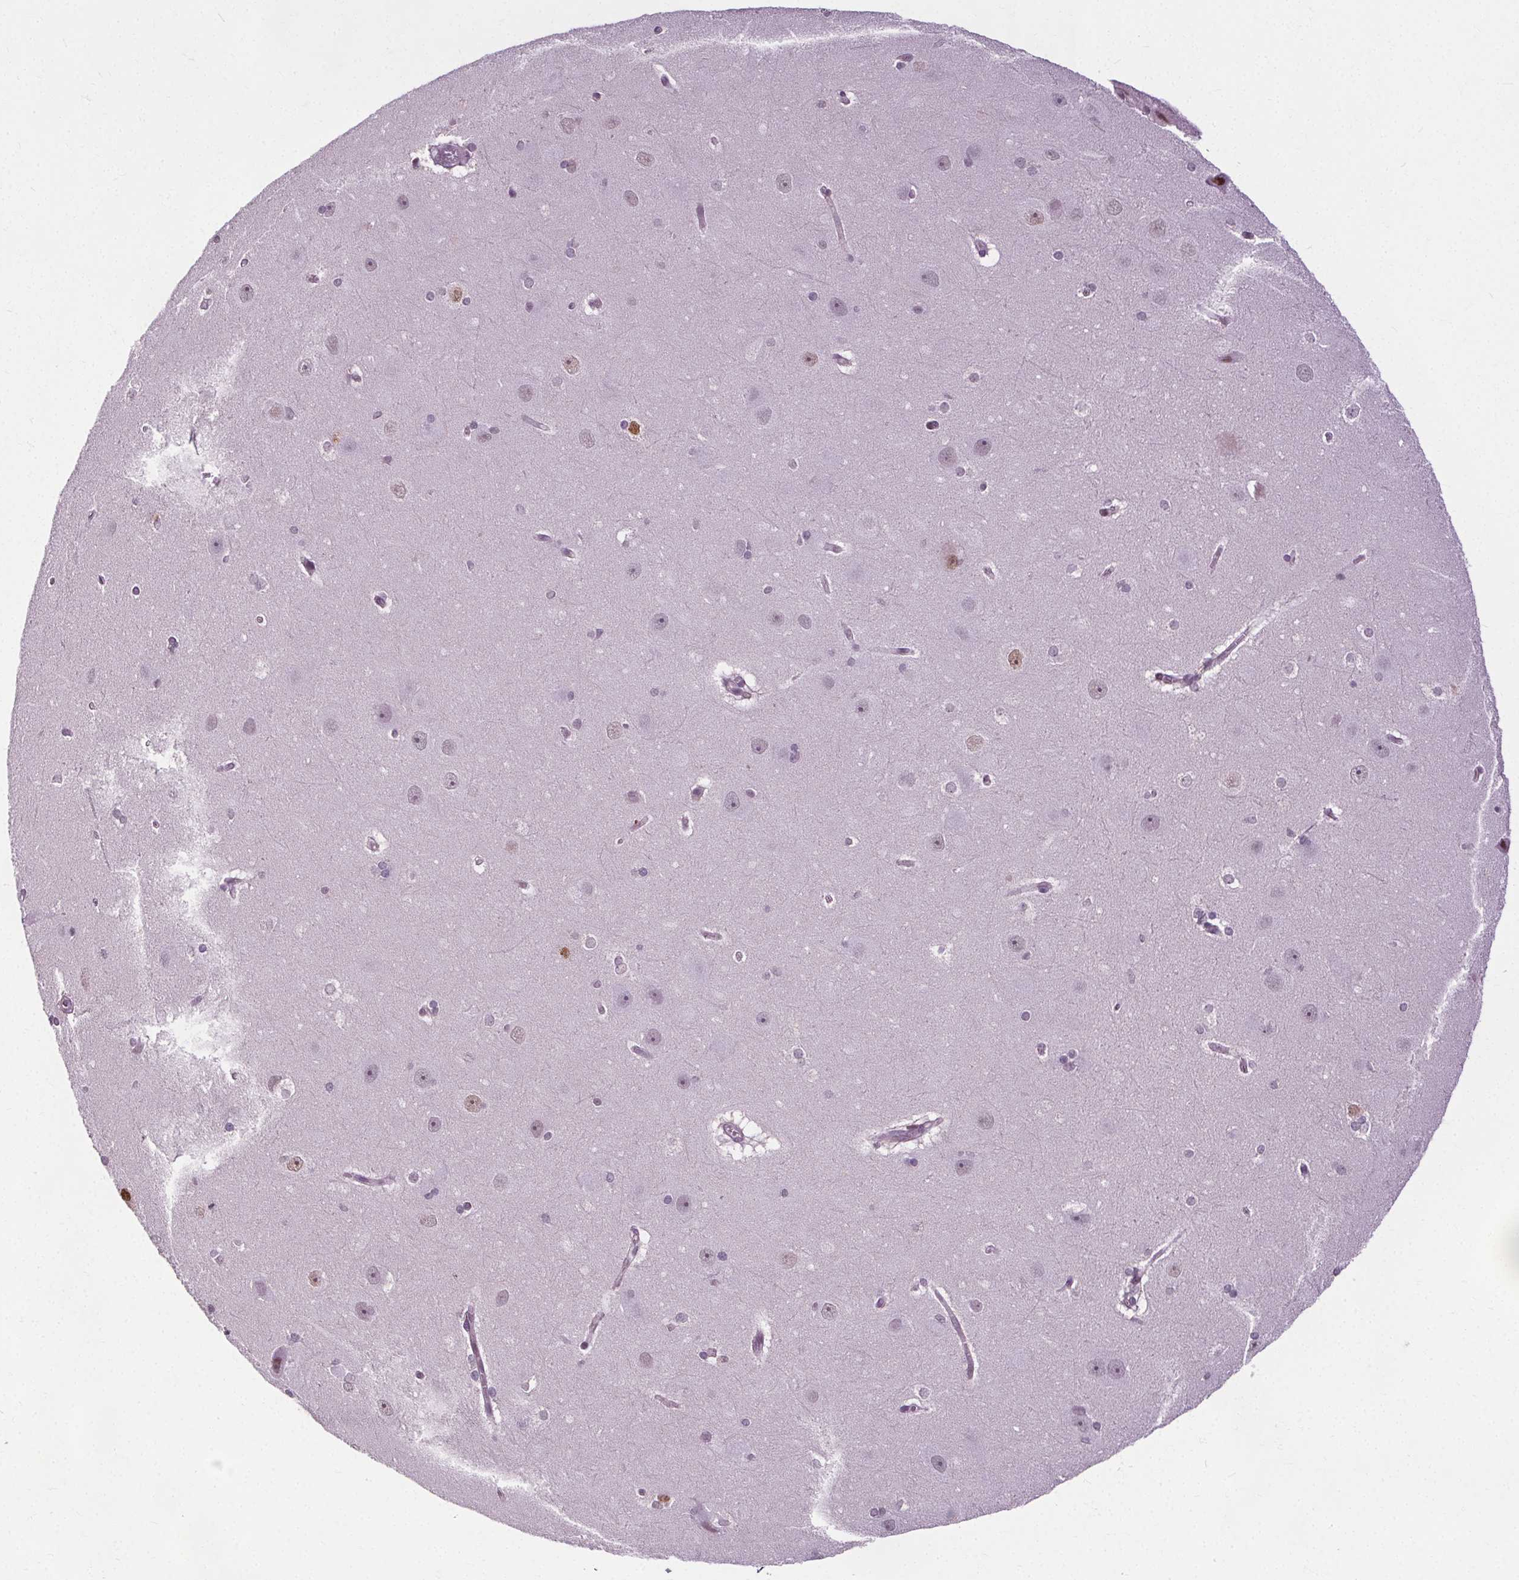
{"staining": {"intensity": "negative", "quantity": "none", "location": "none"}, "tissue": "hippocampus", "cell_type": "Glial cells", "image_type": "normal", "snomed": [{"axis": "morphology", "description": "Normal tissue, NOS"}, {"axis": "topography", "description": "Cerebral cortex"}, {"axis": "topography", "description": "Hippocampus"}], "caption": "Glial cells show no significant protein staining in unremarkable hippocampus. (DAB (3,3'-diaminobenzidine) IHC, high magnification).", "gene": "CEBPA", "patient": {"sex": "female", "age": 19}}